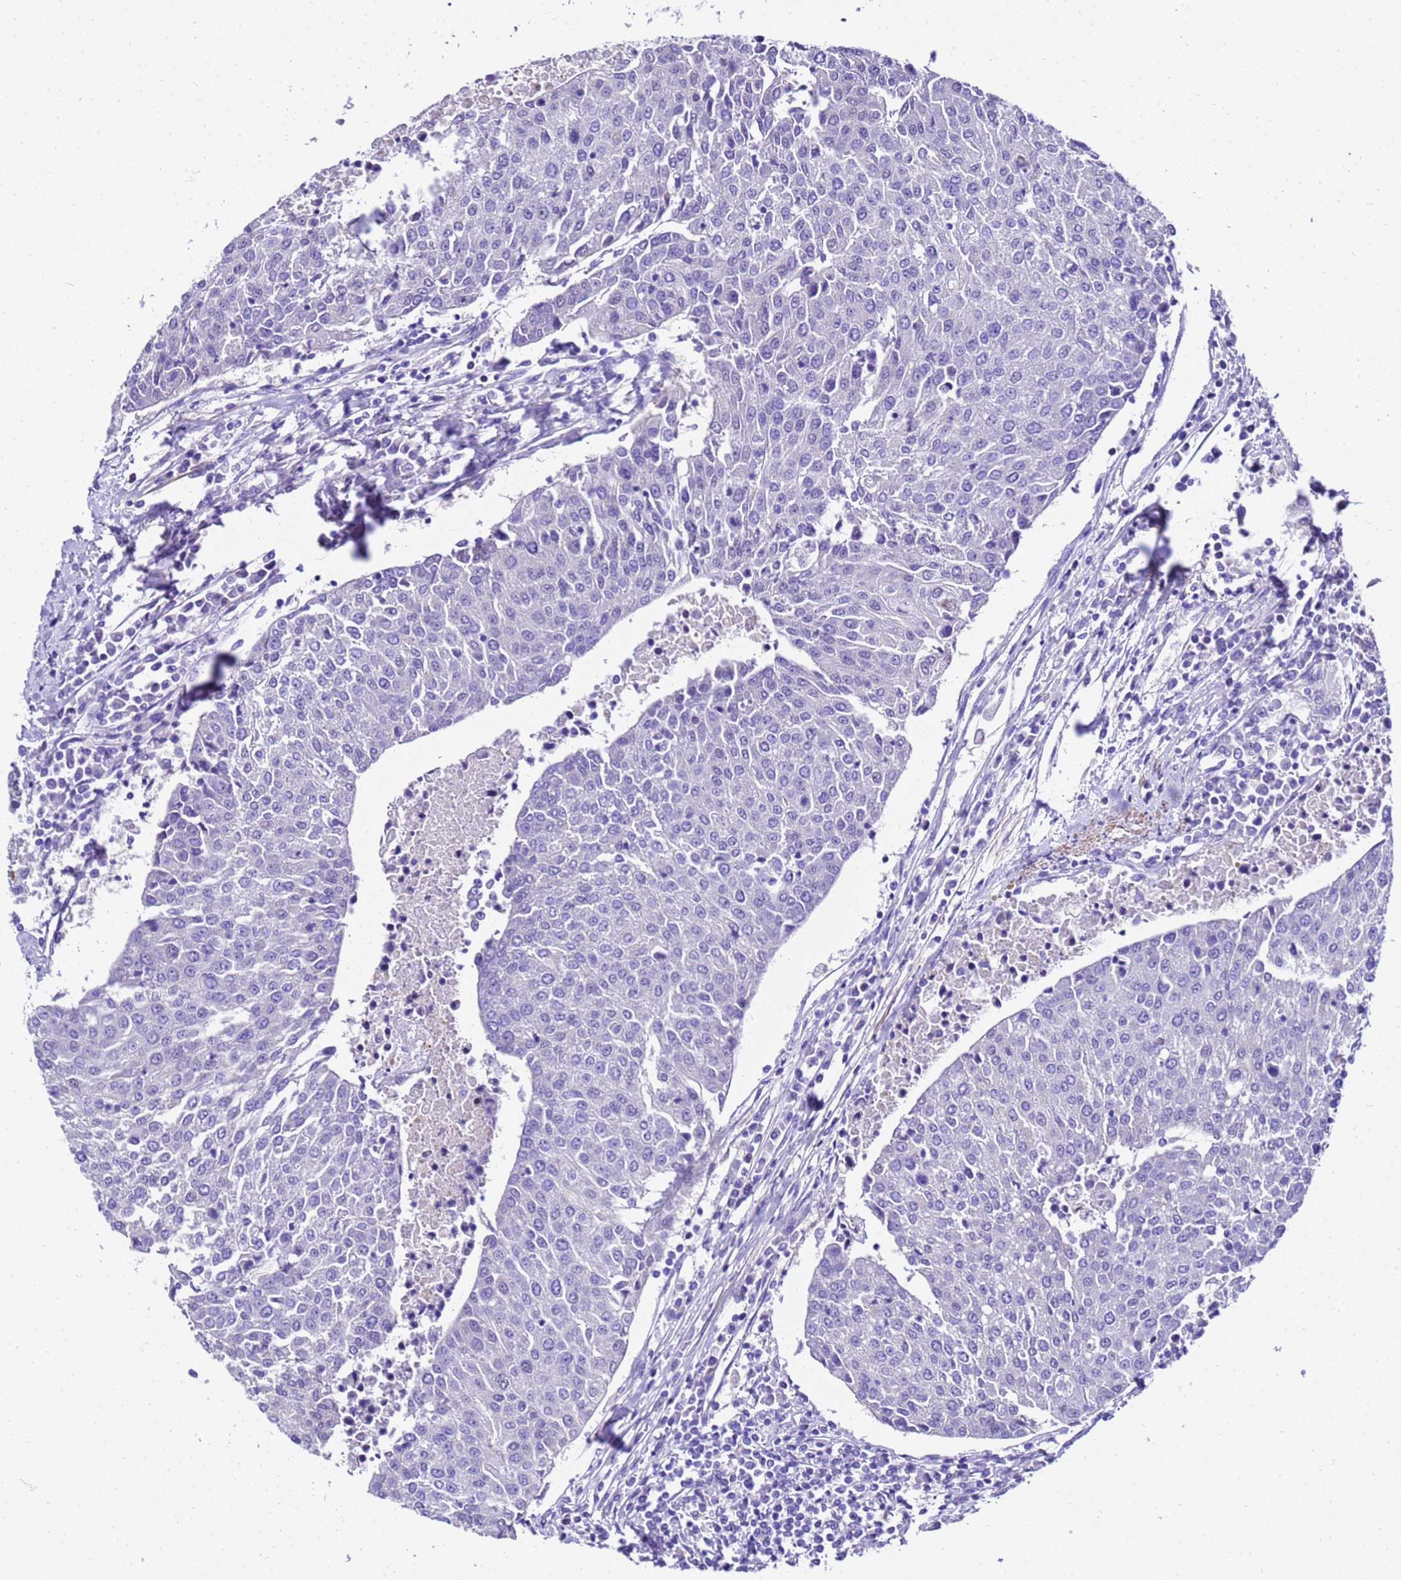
{"staining": {"intensity": "negative", "quantity": "none", "location": "none"}, "tissue": "urothelial cancer", "cell_type": "Tumor cells", "image_type": "cancer", "snomed": [{"axis": "morphology", "description": "Urothelial carcinoma, High grade"}, {"axis": "topography", "description": "Urinary bladder"}], "caption": "DAB immunohistochemical staining of human urothelial carcinoma (high-grade) reveals no significant expression in tumor cells. The staining was performed using DAB to visualize the protein expression in brown, while the nuclei were stained in blue with hematoxylin (Magnification: 20x).", "gene": "HSPB6", "patient": {"sex": "female", "age": 85}}